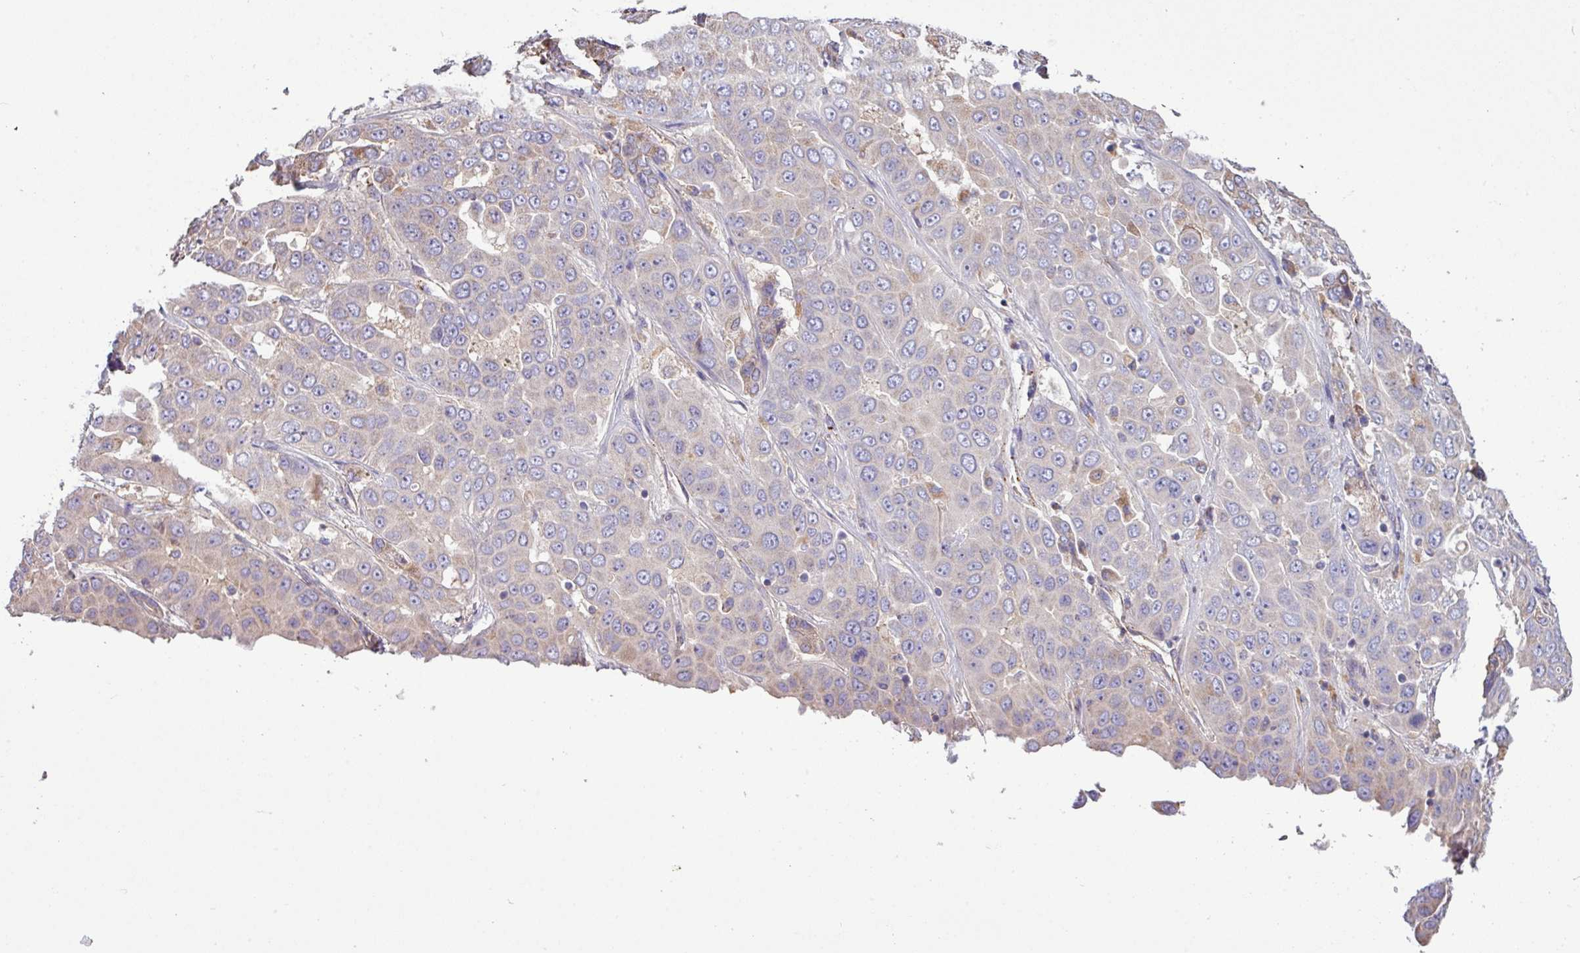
{"staining": {"intensity": "negative", "quantity": "none", "location": "none"}, "tissue": "liver cancer", "cell_type": "Tumor cells", "image_type": "cancer", "snomed": [{"axis": "morphology", "description": "Cholangiocarcinoma"}, {"axis": "topography", "description": "Liver"}], "caption": "Cholangiocarcinoma (liver) was stained to show a protein in brown. There is no significant staining in tumor cells. (Stains: DAB (3,3'-diaminobenzidine) immunohistochemistry (IHC) with hematoxylin counter stain, Microscopy: brightfield microscopy at high magnification).", "gene": "PPM1J", "patient": {"sex": "female", "age": 52}}